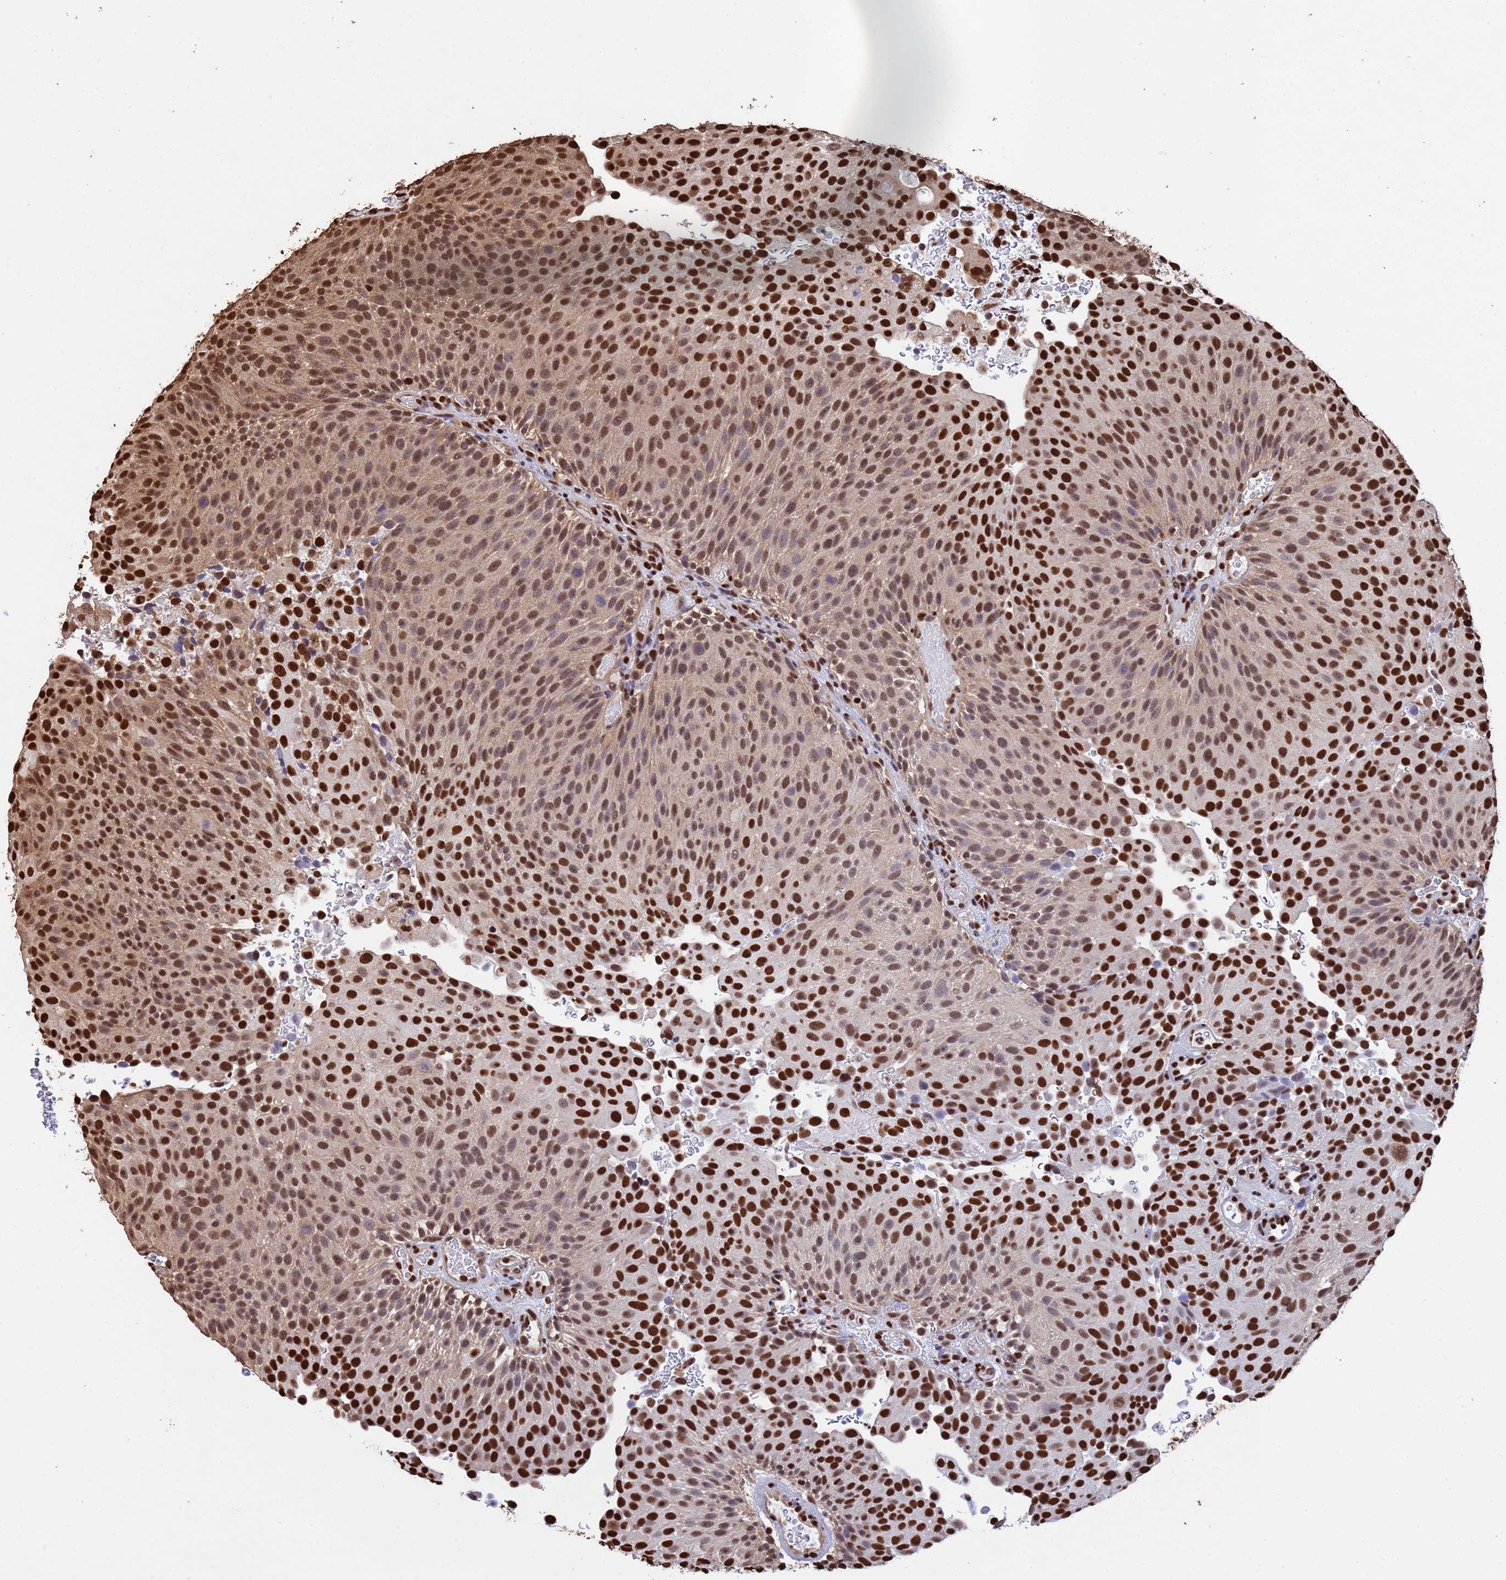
{"staining": {"intensity": "strong", "quantity": ">75%", "location": "nuclear"}, "tissue": "urothelial cancer", "cell_type": "Tumor cells", "image_type": "cancer", "snomed": [{"axis": "morphology", "description": "Urothelial carcinoma, Low grade"}, {"axis": "topography", "description": "Urinary bladder"}], "caption": "Immunohistochemical staining of urothelial cancer reveals strong nuclear protein positivity in approximately >75% of tumor cells.", "gene": "SUMO4", "patient": {"sex": "male", "age": 78}}